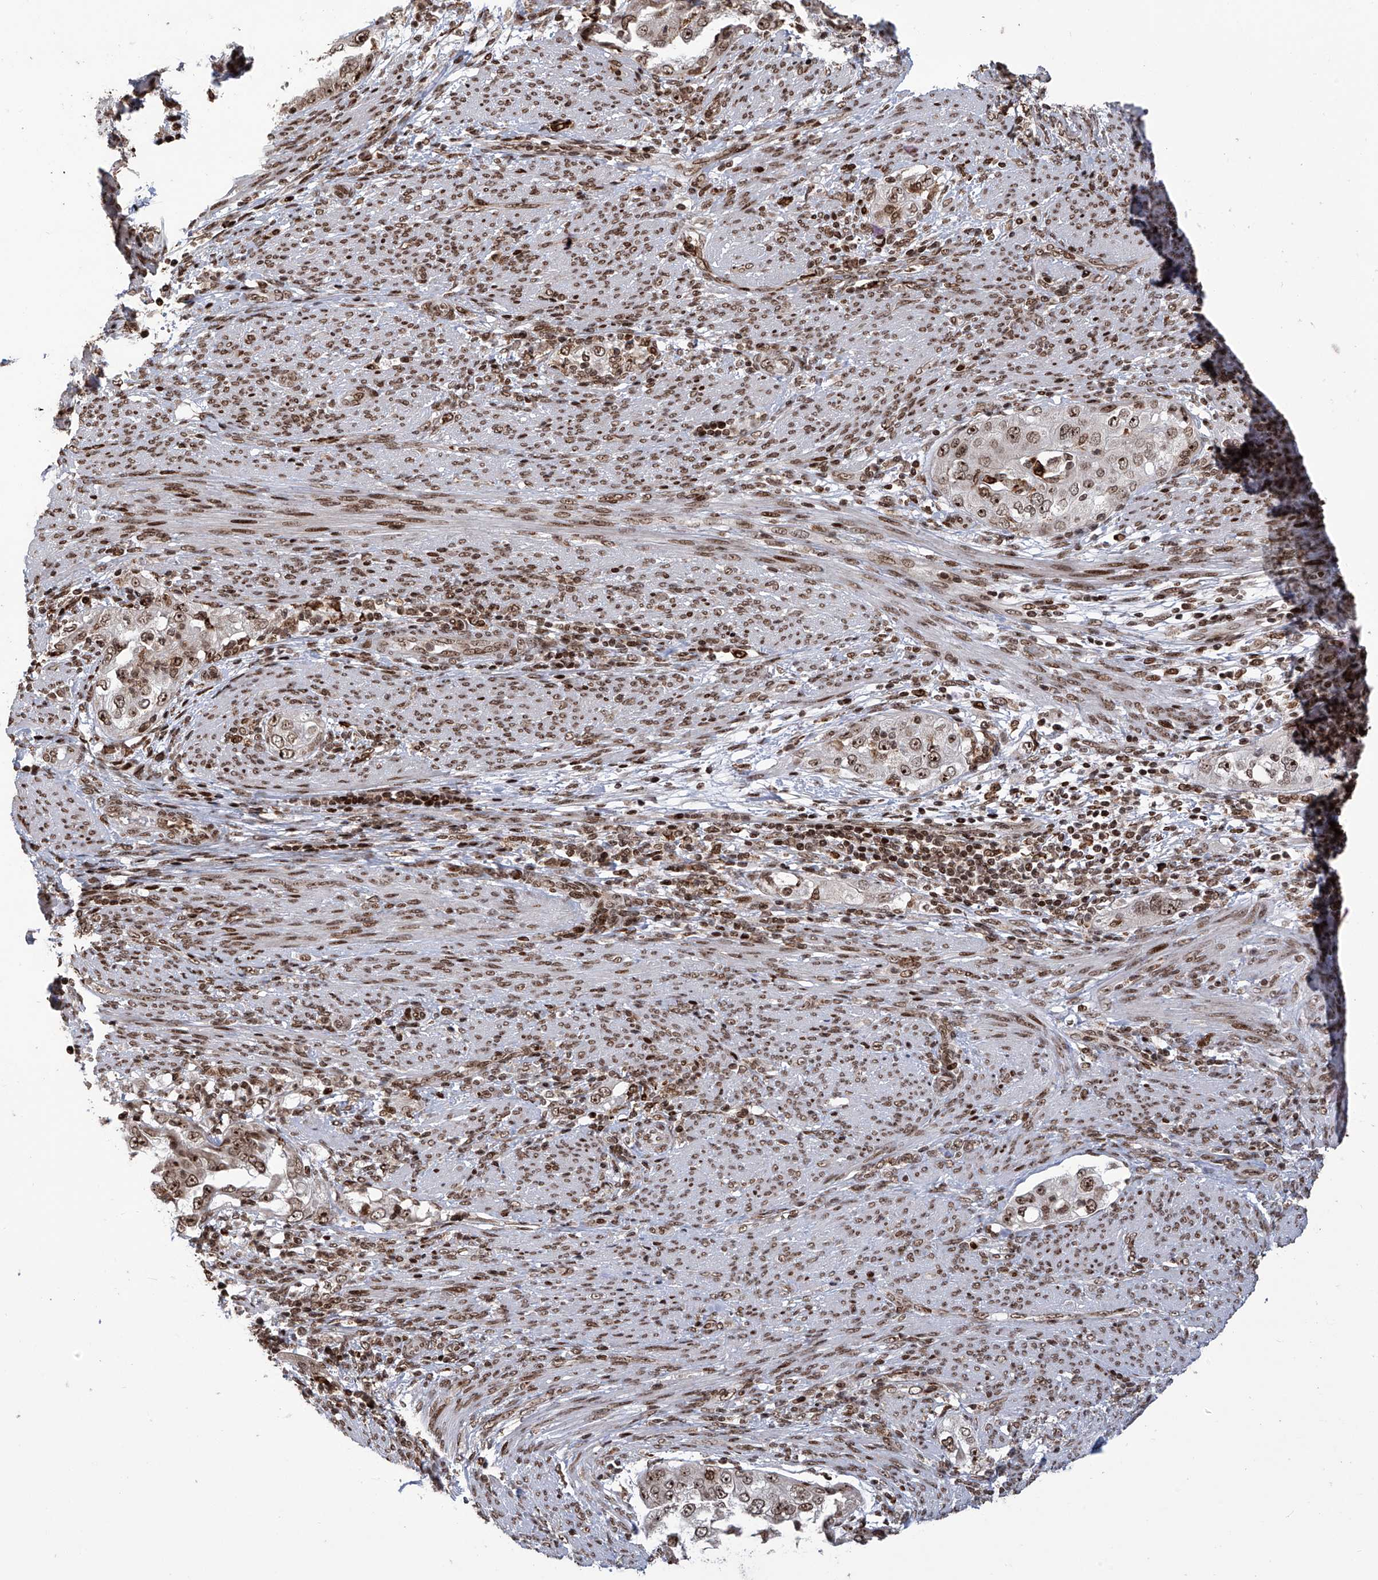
{"staining": {"intensity": "strong", "quantity": ">75%", "location": "nuclear"}, "tissue": "endometrial cancer", "cell_type": "Tumor cells", "image_type": "cancer", "snomed": [{"axis": "morphology", "description": "Adenocarcinoma, NOS"}, {"axis": "topography", "description": "Endometrium"}], "caption": "Immunohistochemical staining of endometrial cancer demonstrates strong nuclear protein staining in approximately >75% of tumor cells.", "gene": "PAK1IP1", "patient": {"sex": "female", "age": 85}}